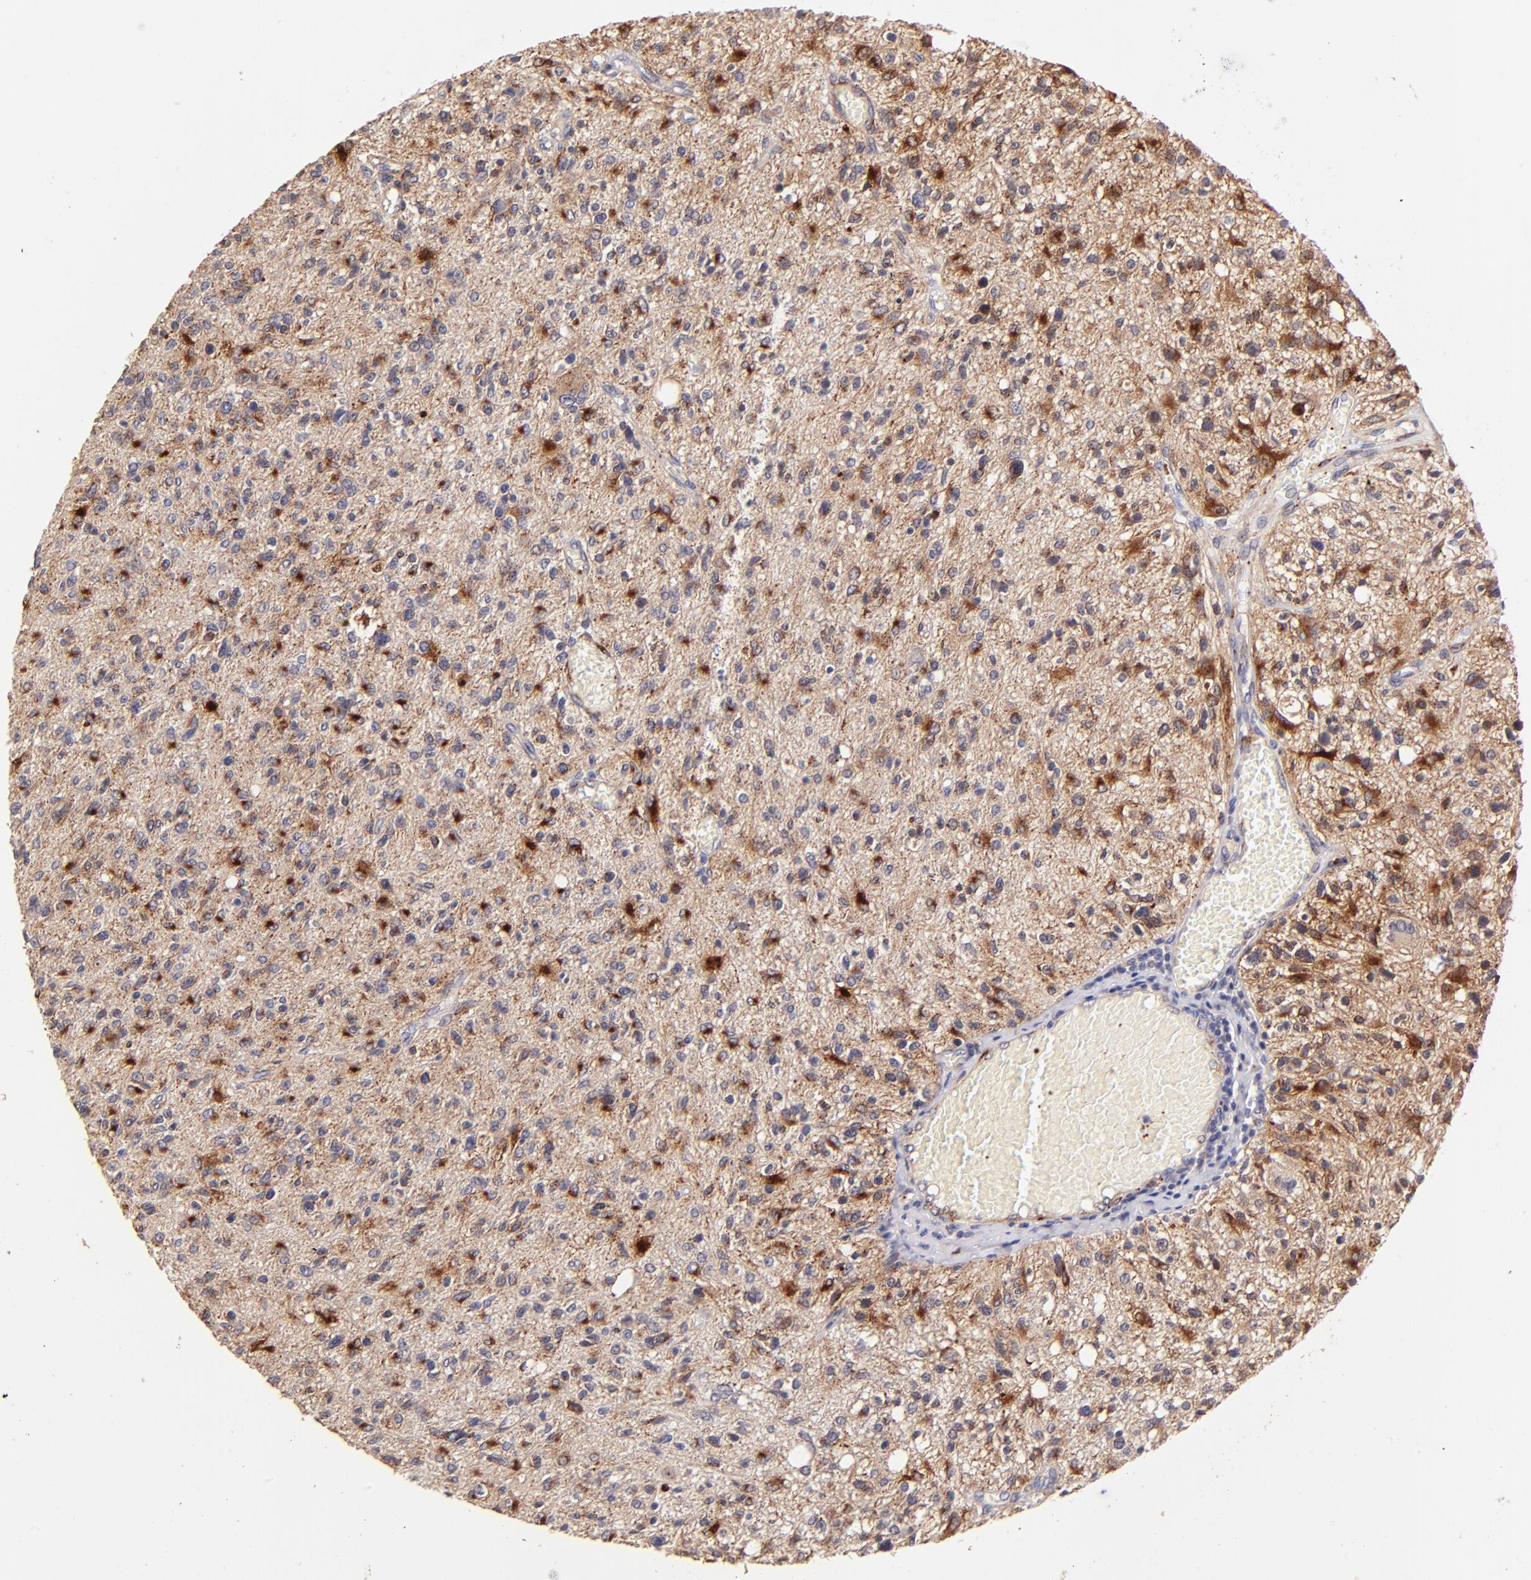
{"staining": {"intensity": "moderate", "quantity": "25%-75%", "location": "cytoplasmic/membranous"}, "tissue": "glioma", "cell_type": "Tumor cells", "image_type": "cancer", "snomed": [{"axis": "morphology", "description": "Glioma, malignant, High grade"}, {"axis": "topography", "description": "Cerebral cortex"}], "caption": "The photomicrograph shows staining of malignant high-grade glioma, revealing moderate cytoplasmic/membranous protein staining (brown color) within tumor cells.", "gene": "SPARC", "patient": {"sex": "male", "age": 76}}